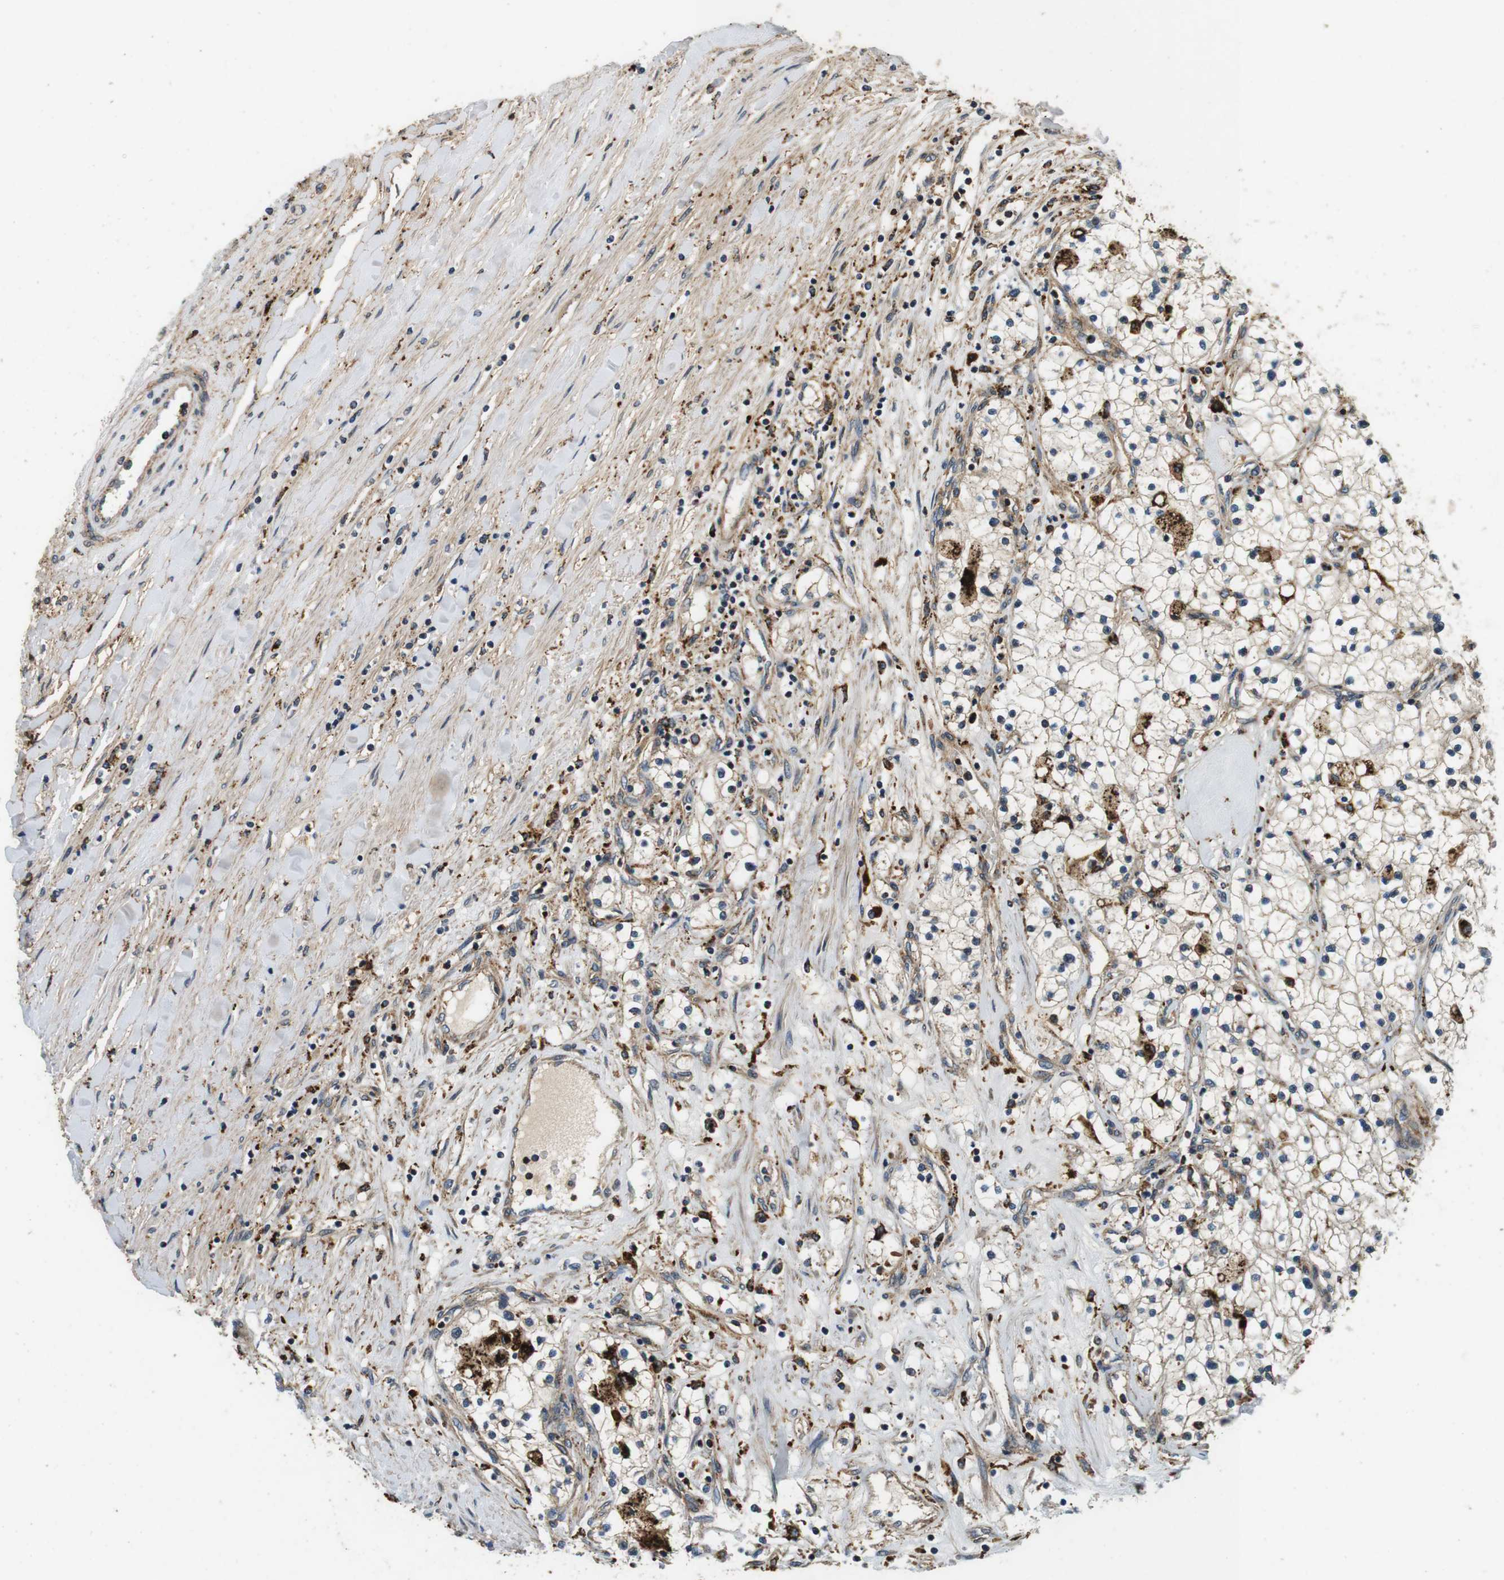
{"staining": {"intensity": "negative", "quantity": "none", "location": "none"}, "tissue": "renal cancer", "cell_type": "Tumor cells", "image_type": "cancer", "snomed": [{"axis": "morphology", "description": "Adenocarcinoma, NOS"}, {"axis": "topography", "description": "Kidney"}], "caption": "Immunohistochemistry (IHC) of renal adenocarcinoma shows no staining in tumor cells. (DAB immunohistochemistry with hematoxylin counter stain).", "gene": "TXNRD1", "patient": {"sex": "male", "age": 68}}